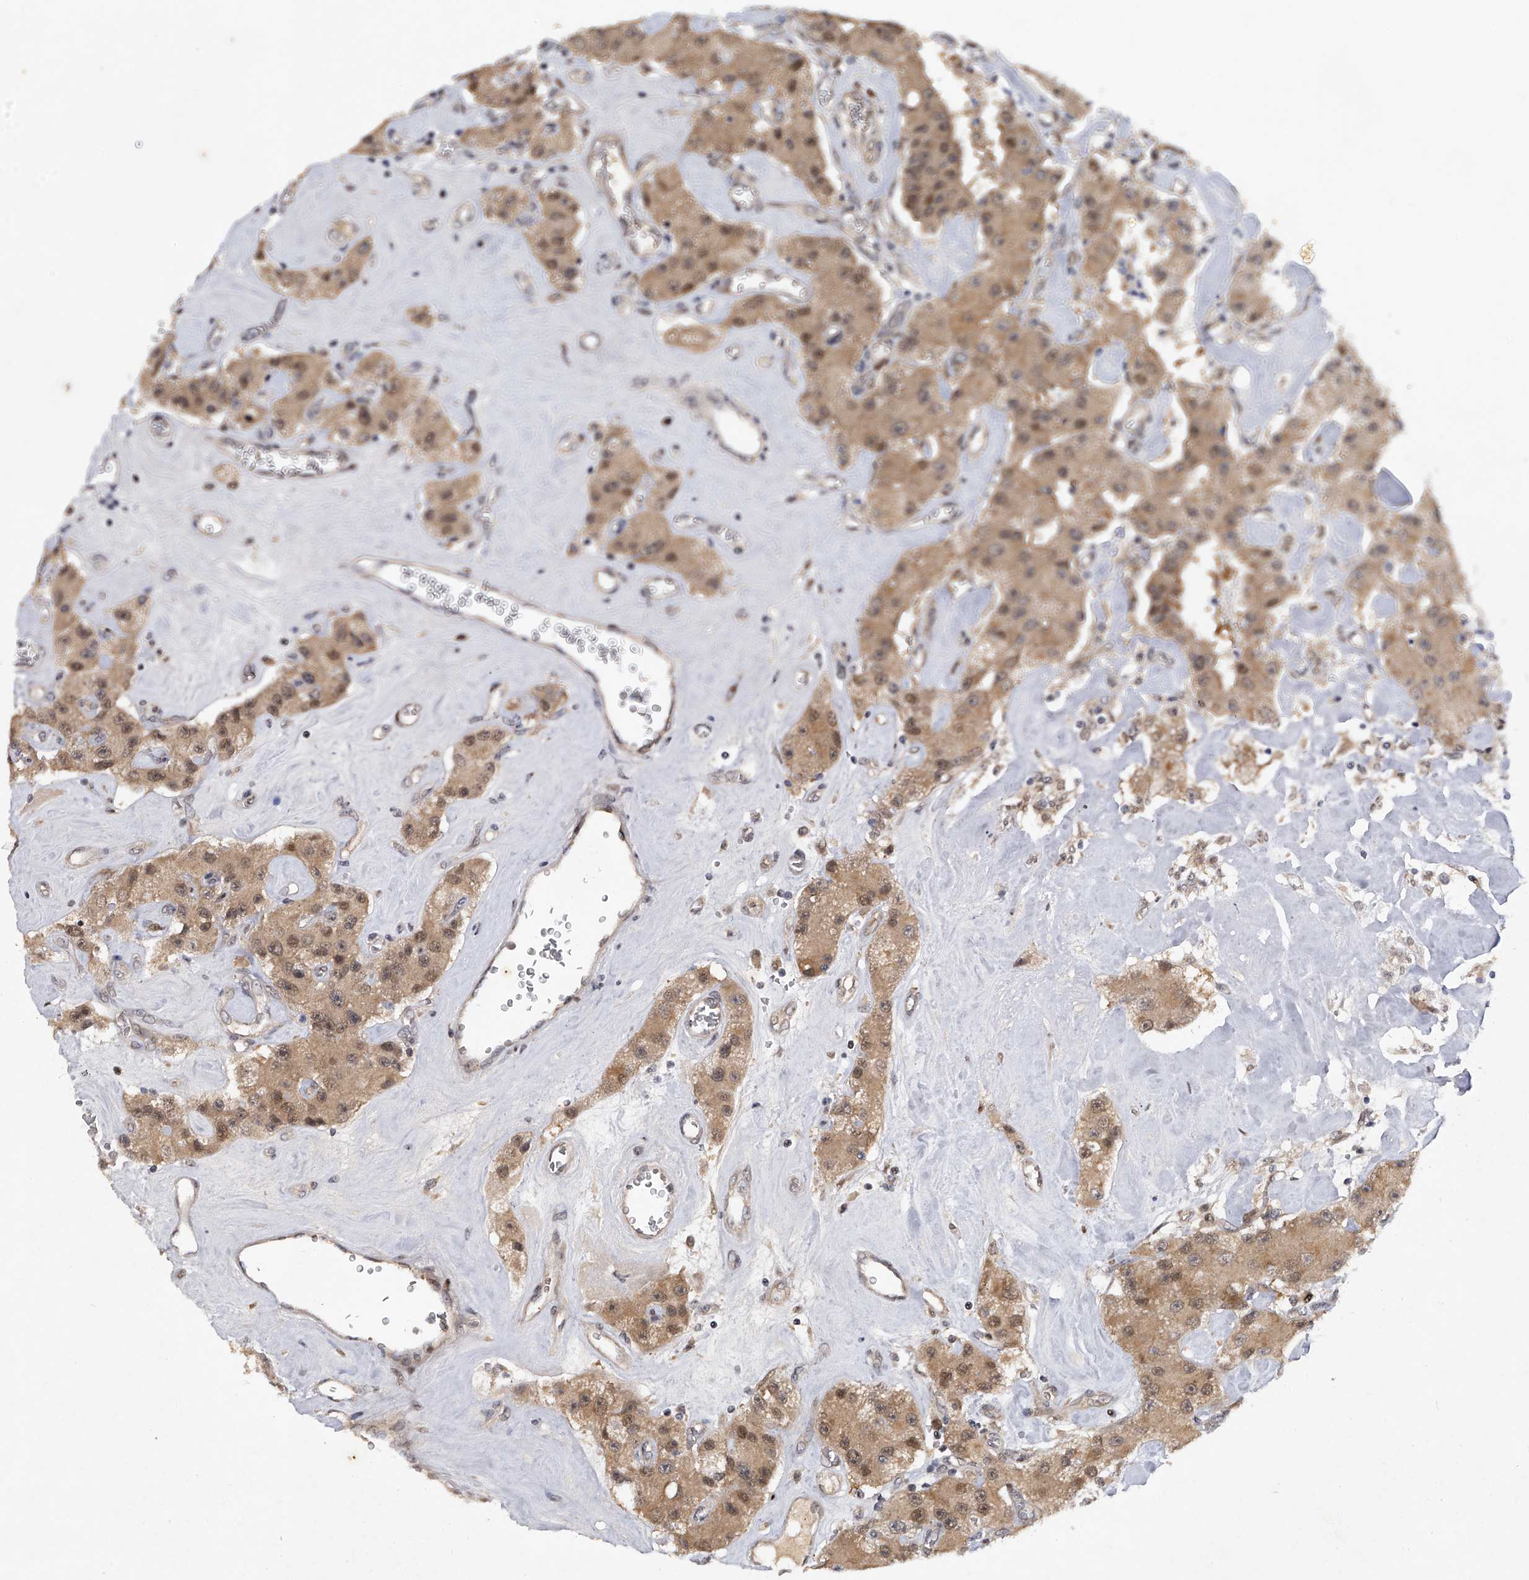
{"staining": {"intensity": "moderate", "quantity": ">75%", "location": "cytoplasmic/membranous,nuclear"}, "tissue": "carcinoid", "cell_type": "Tumor cells", "image_type": "cancer", "snomed": [{"axis": "morphology", "description": "Carcinoid, malignant, NOS"}, {"axis": "topography", "description": "Pancreas"}], "caption": "A histopathology image of malignant carcinoid stained for a protein reveals moderate cytoplasmic/membranous and nuclear brown staining in tumor cells. The staining was performed using DAB (3,3'-diaminobenzidine) to visualize the protein expression in brown, while the nuclei were stained in blue with hematoxylin (Magnification: 20x).", "gene": "RWDD2A", "patient": {"sex": "male", "age": 41}}